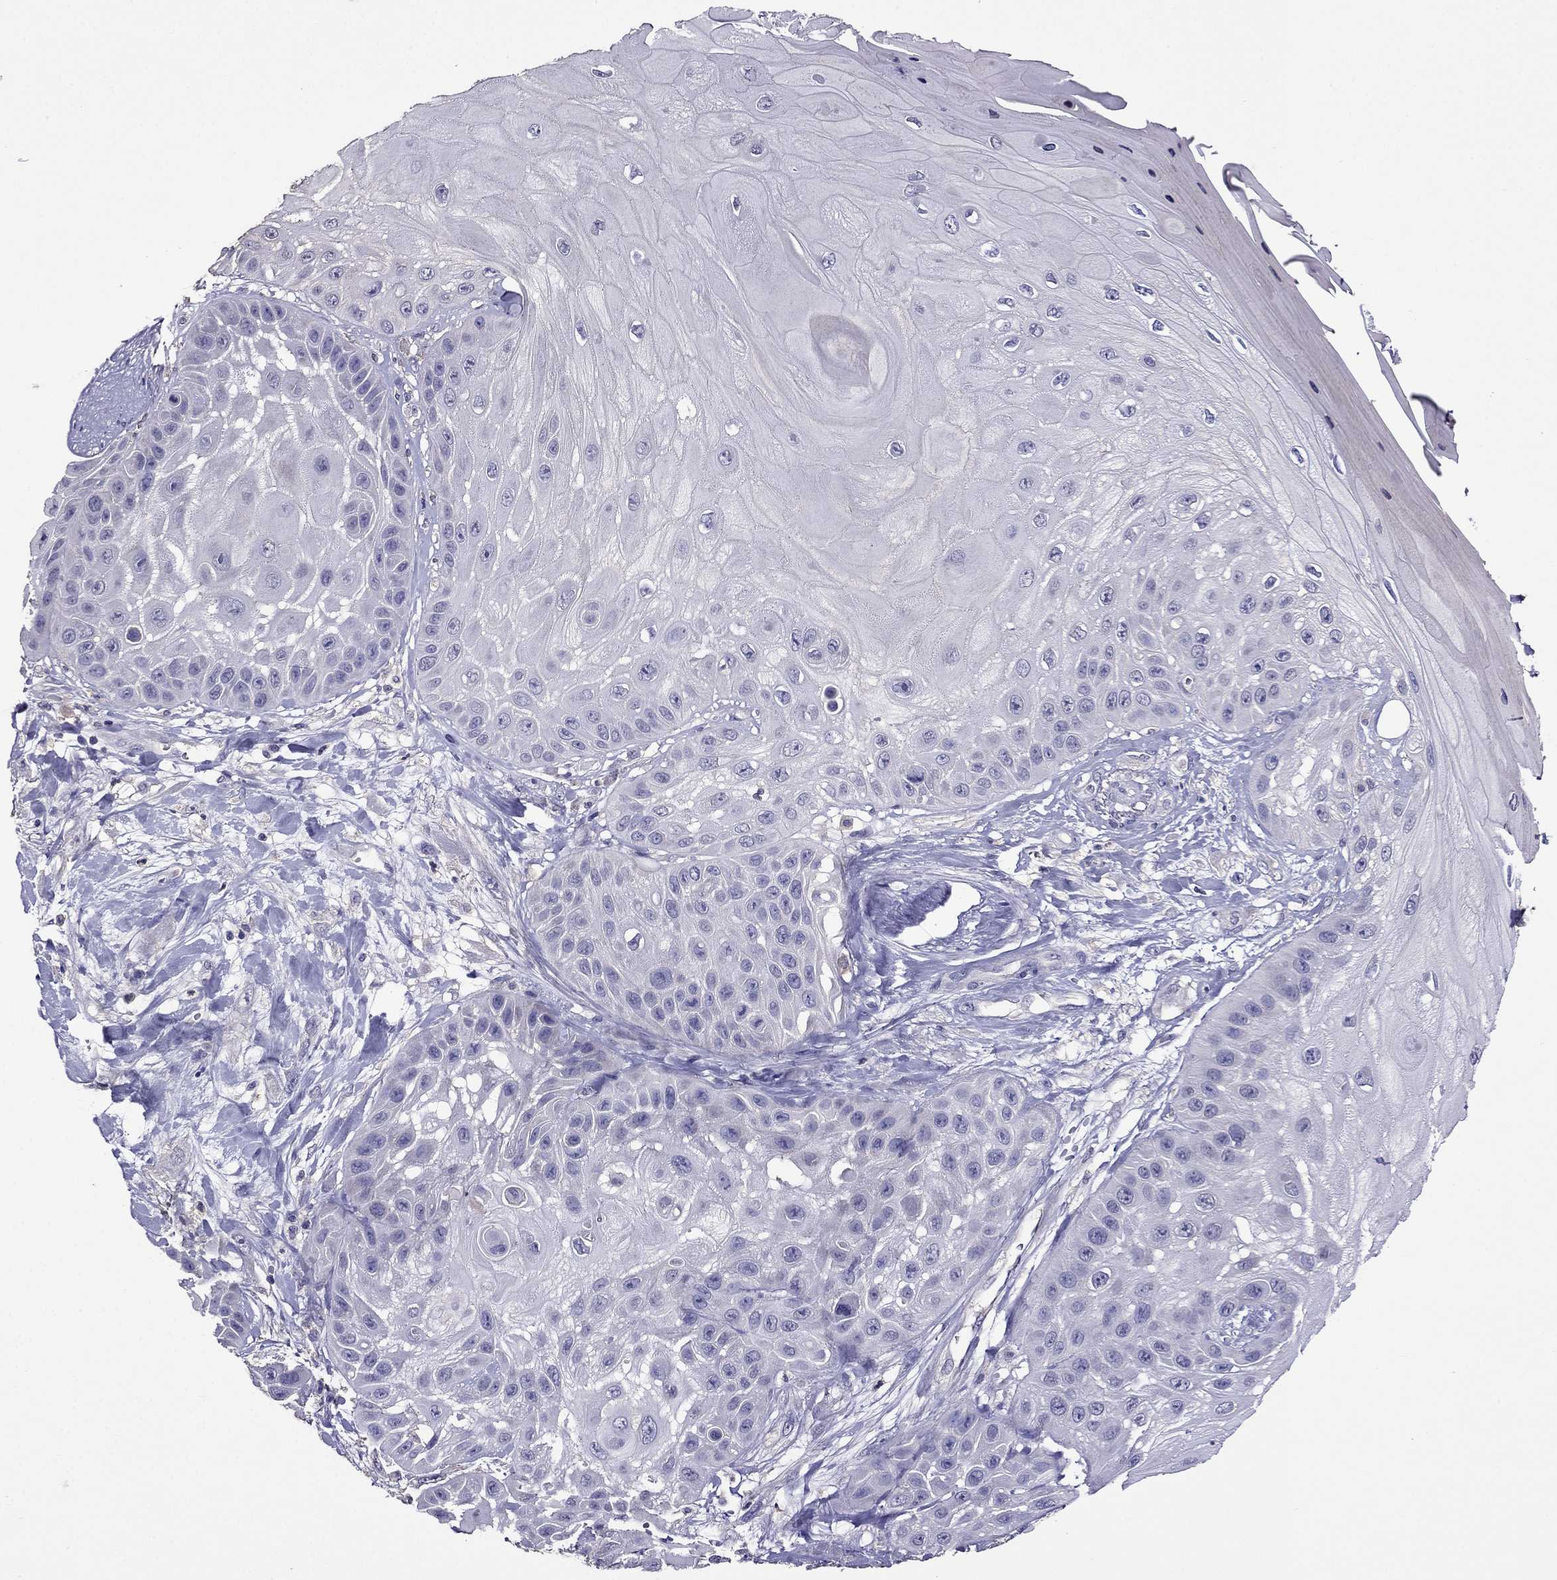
{"staining": {"intensity": "negative", "quantity": "none", "location": "none"}, "tissue": "skin cancer", "cell_type": "Tumor cells", "image_type": "cancer", "snomed": [{"axis": "morphology", "description": "Normal tissue, NOS"}, {"axis": "morphology", "description": "Squamous cell carcinoma, NOS"}, {"axis": "topography", "description": "Skin"}], "caption": "High magnification brightfield microscopy of squamous cell carcinoma (skin) stained with DAB (brown) and counterstained with hematoxylin (blue): tumor cells show no significant staining.", "gene": "NKX3-1", "patient": {"sex": "male", "age": 79}}